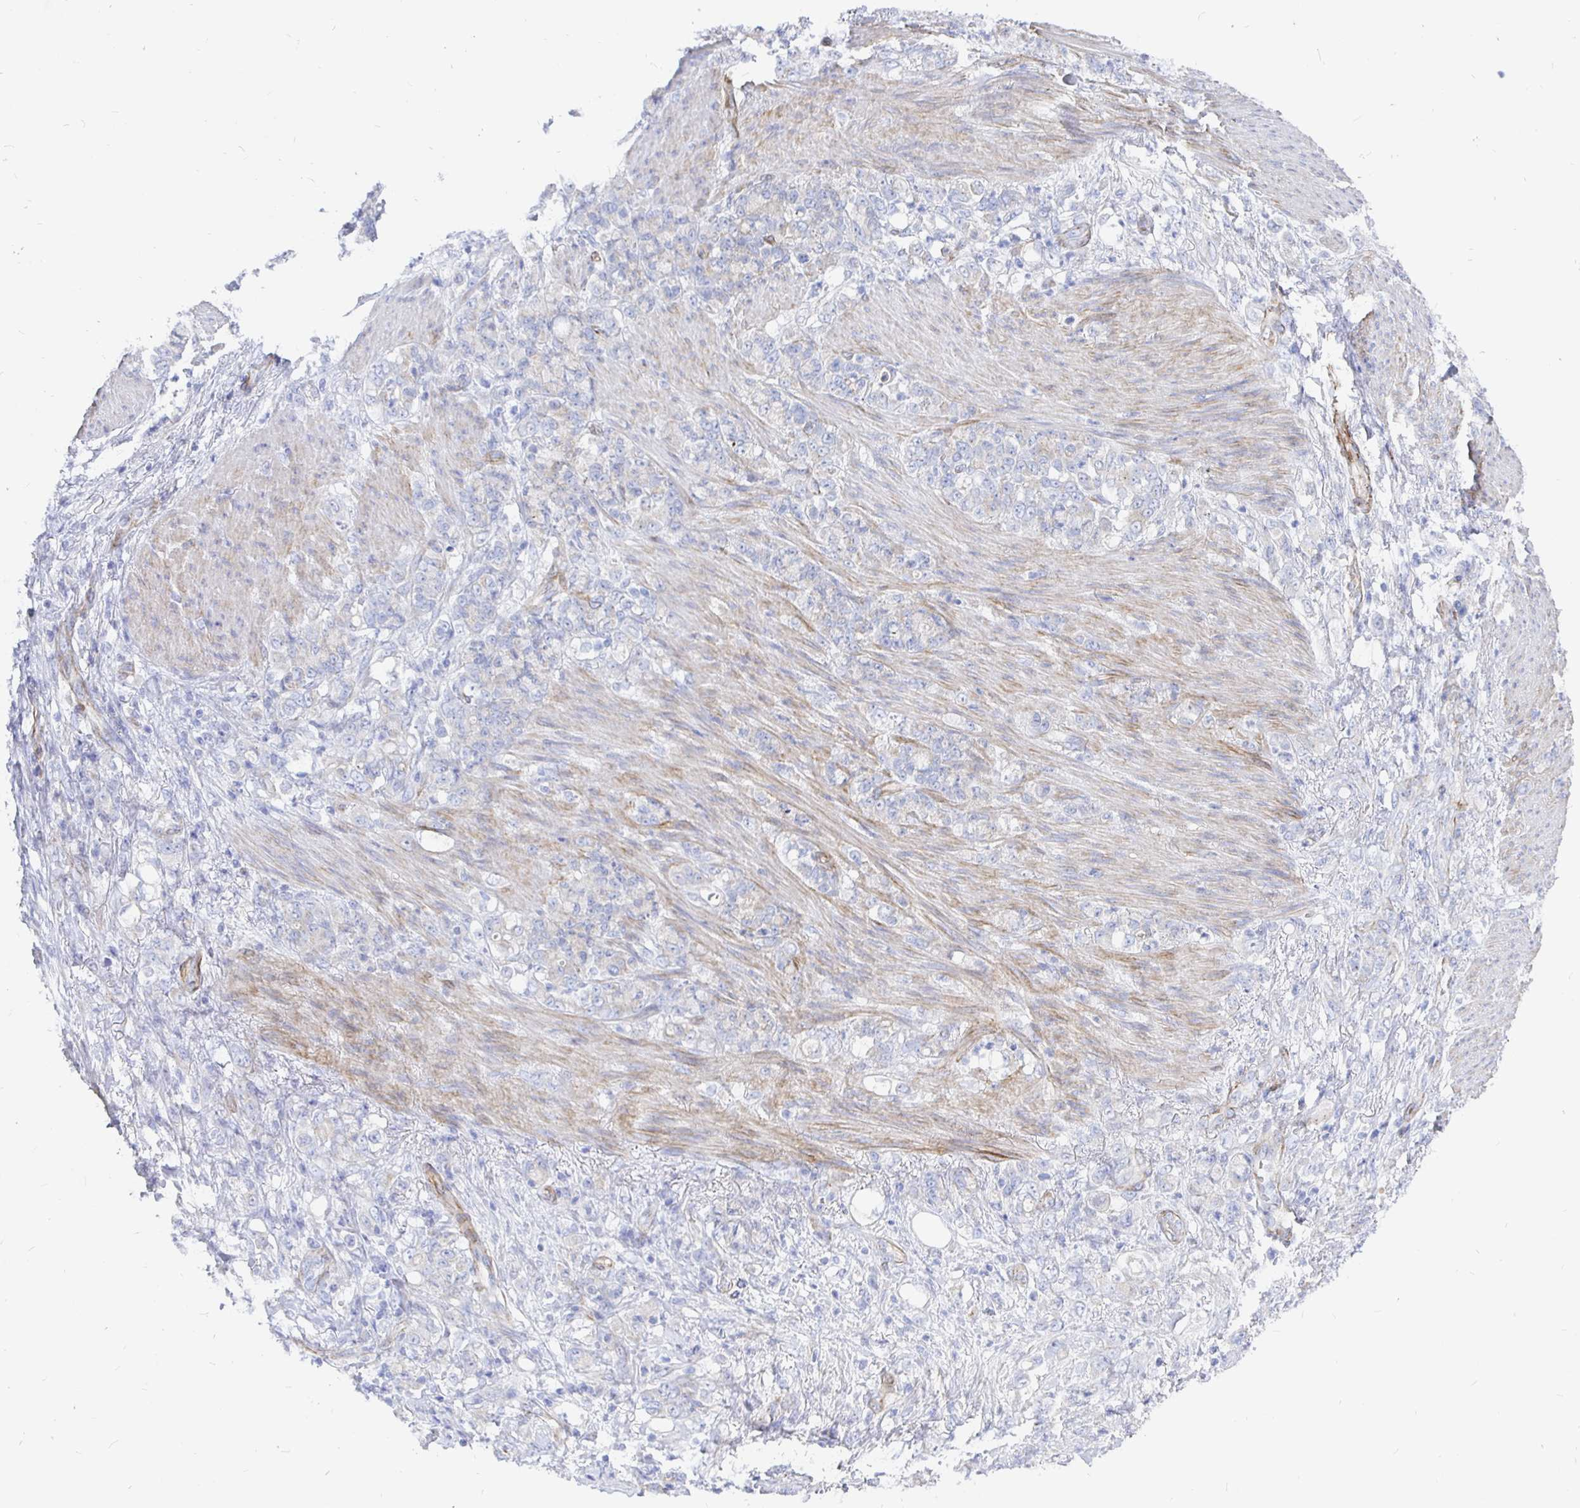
{"staining": {"intensity": "negative", "quantity": "none", "location": "none"}, "tissue": "stomach cancer", "cell_type": "Tumor cells", "image_type": "cancer", "snomed": [{"axis": "morphology", "description": "Adenocarcinoma, NOS"}, {"axis": "topography", "description": "Stomach"}], "caption": "High power microscopy histopathology image of an immunohistochemistry histopathology image of adenocarcinoma (stomach), revealing no significant staining in tumor cells. Brightfield microscopy of immunohistochemistry (IHC) stained with DAB (3,3'-diaminobenzidine) (brown) and hematoxylin (blue), captured at high magnification.", "gene": "COX16", "patient": {"sex": "female", "age": 79}}